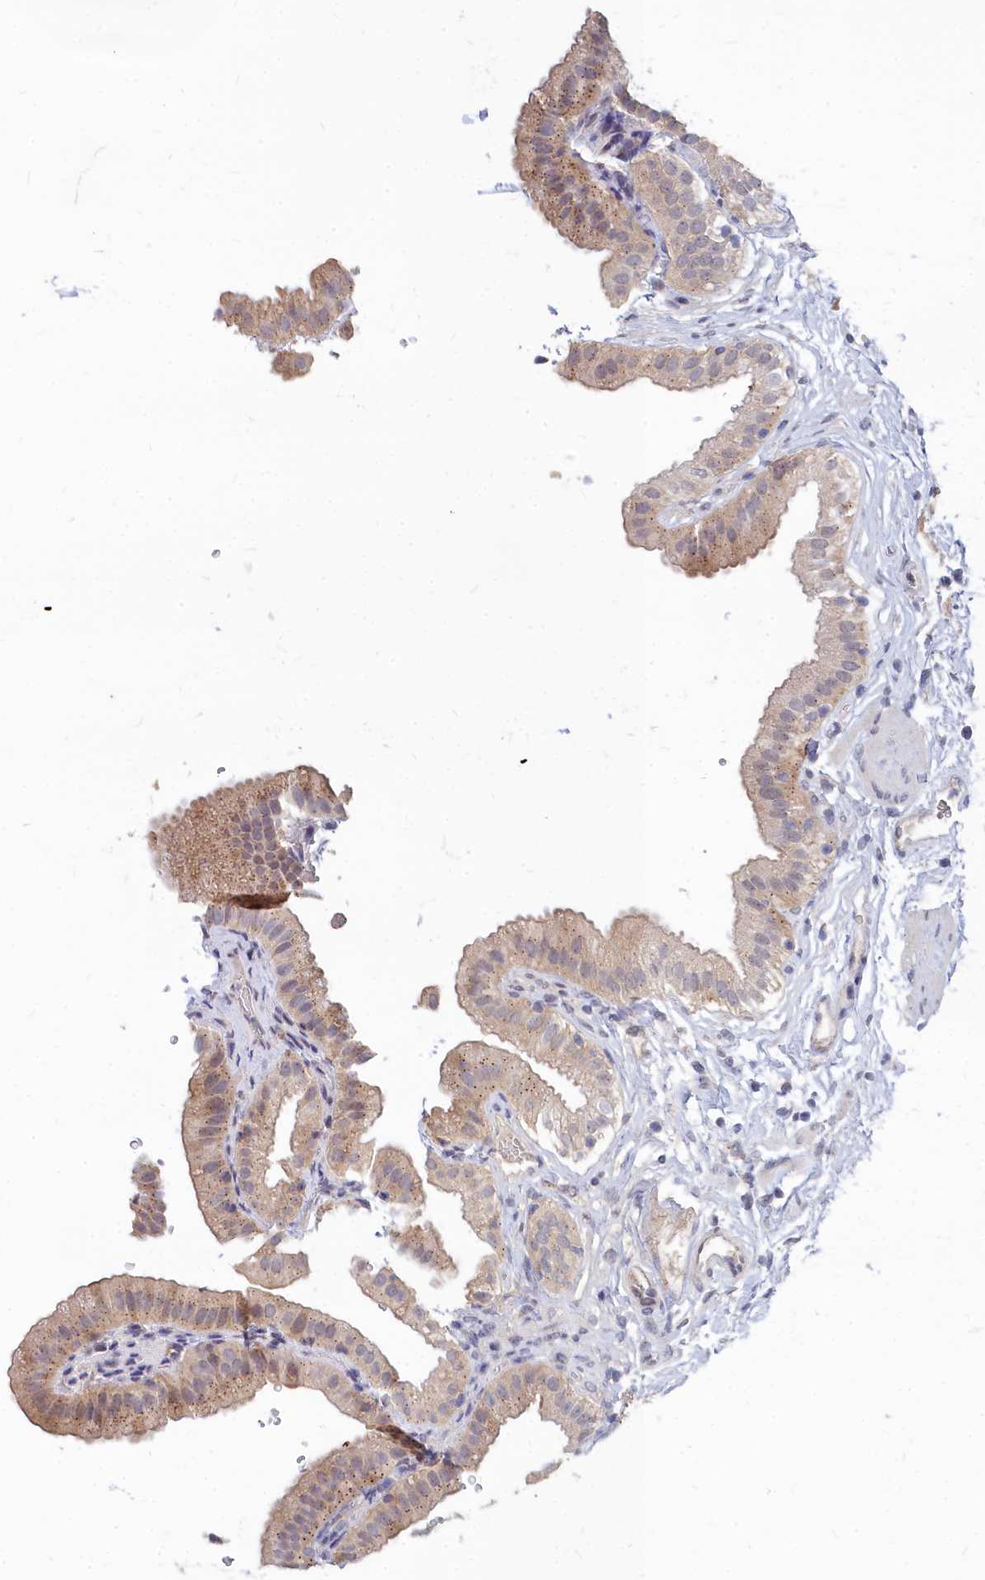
{"staining": {"intensity": "moderate", "quantity": "<25%", "location": "cytoplasmic/membranous"}, "tissue": "gallbladder", "cell_type": "Glandular cells", "image_type": "normal", "snomed": [{"axis": "morphology", "description": "Normal tissue, NOS"}, {"axis": "topography", "description": "Gallbladder"}], "caption": "This micrograph exhibits immunohistochemistry (IHC) staining of normal human gallbladder, with low moderate cytoplasmic/membranous expression in about <25% of glandular cells.", "gene": "NOXA1", "patient": {"sex": "female", "age": 61}}